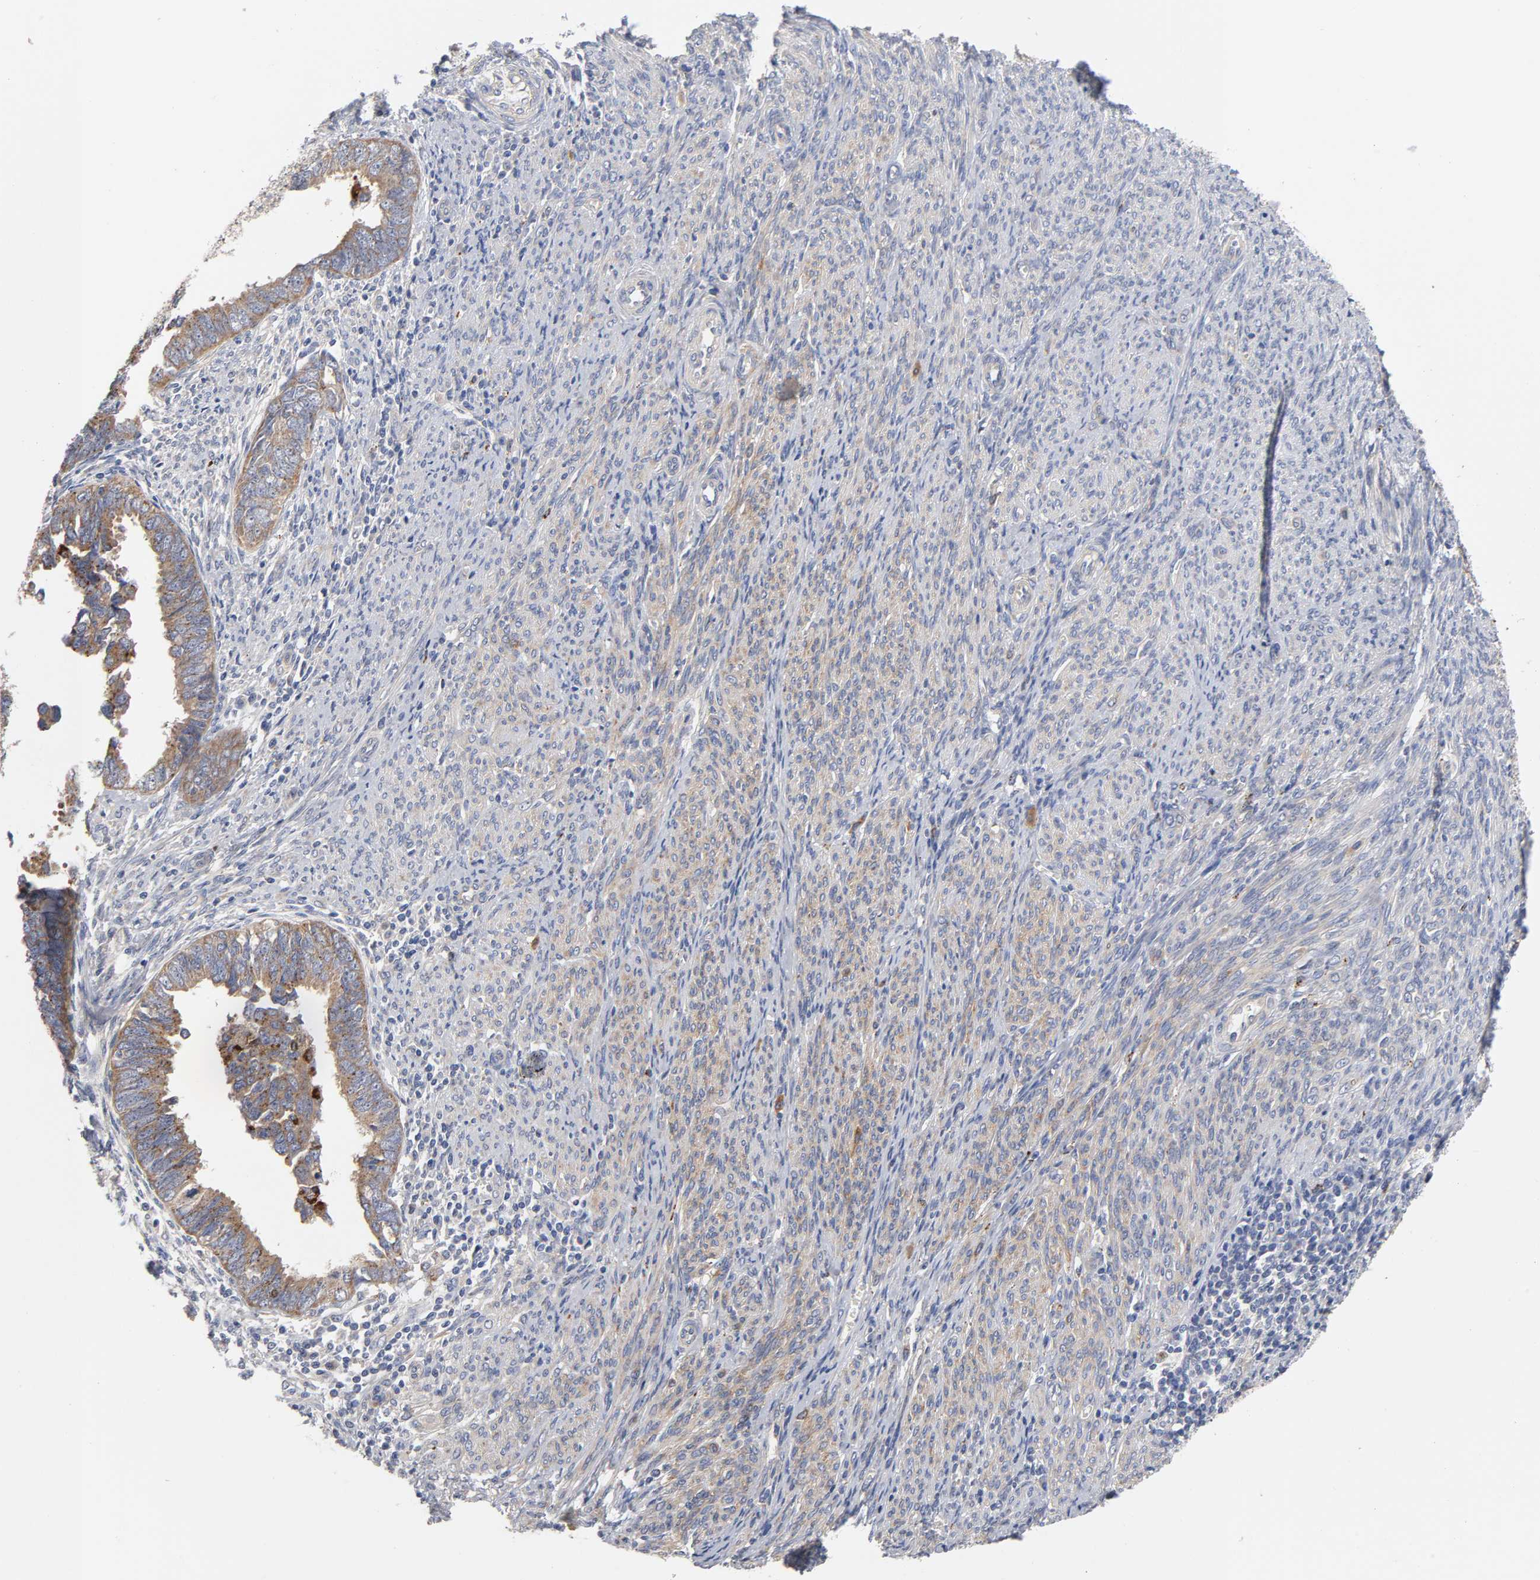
{"staining": {"intensity": "moderate", "quantity": ">75%", "location": "cytoplasmic/membranous"}, "tissue": "endometrial cancer", "cell_type": "Tumor cells", "image_type": "cancer", "snomed": [{"axis": "morphology", "description": "Adenocarcinoma, NOS"}, {"axis": "topography", "description": "Endometrium"}], "caption": "There is medium levels of moderate cytoplasmic/membranous positivity in tumor cells of endometrial adenocarcinoma, as demonstrated by immunohistochemical staining (brown color).", "gene": "C17orf75", "patient": {"sex": "female", "age": 75}}